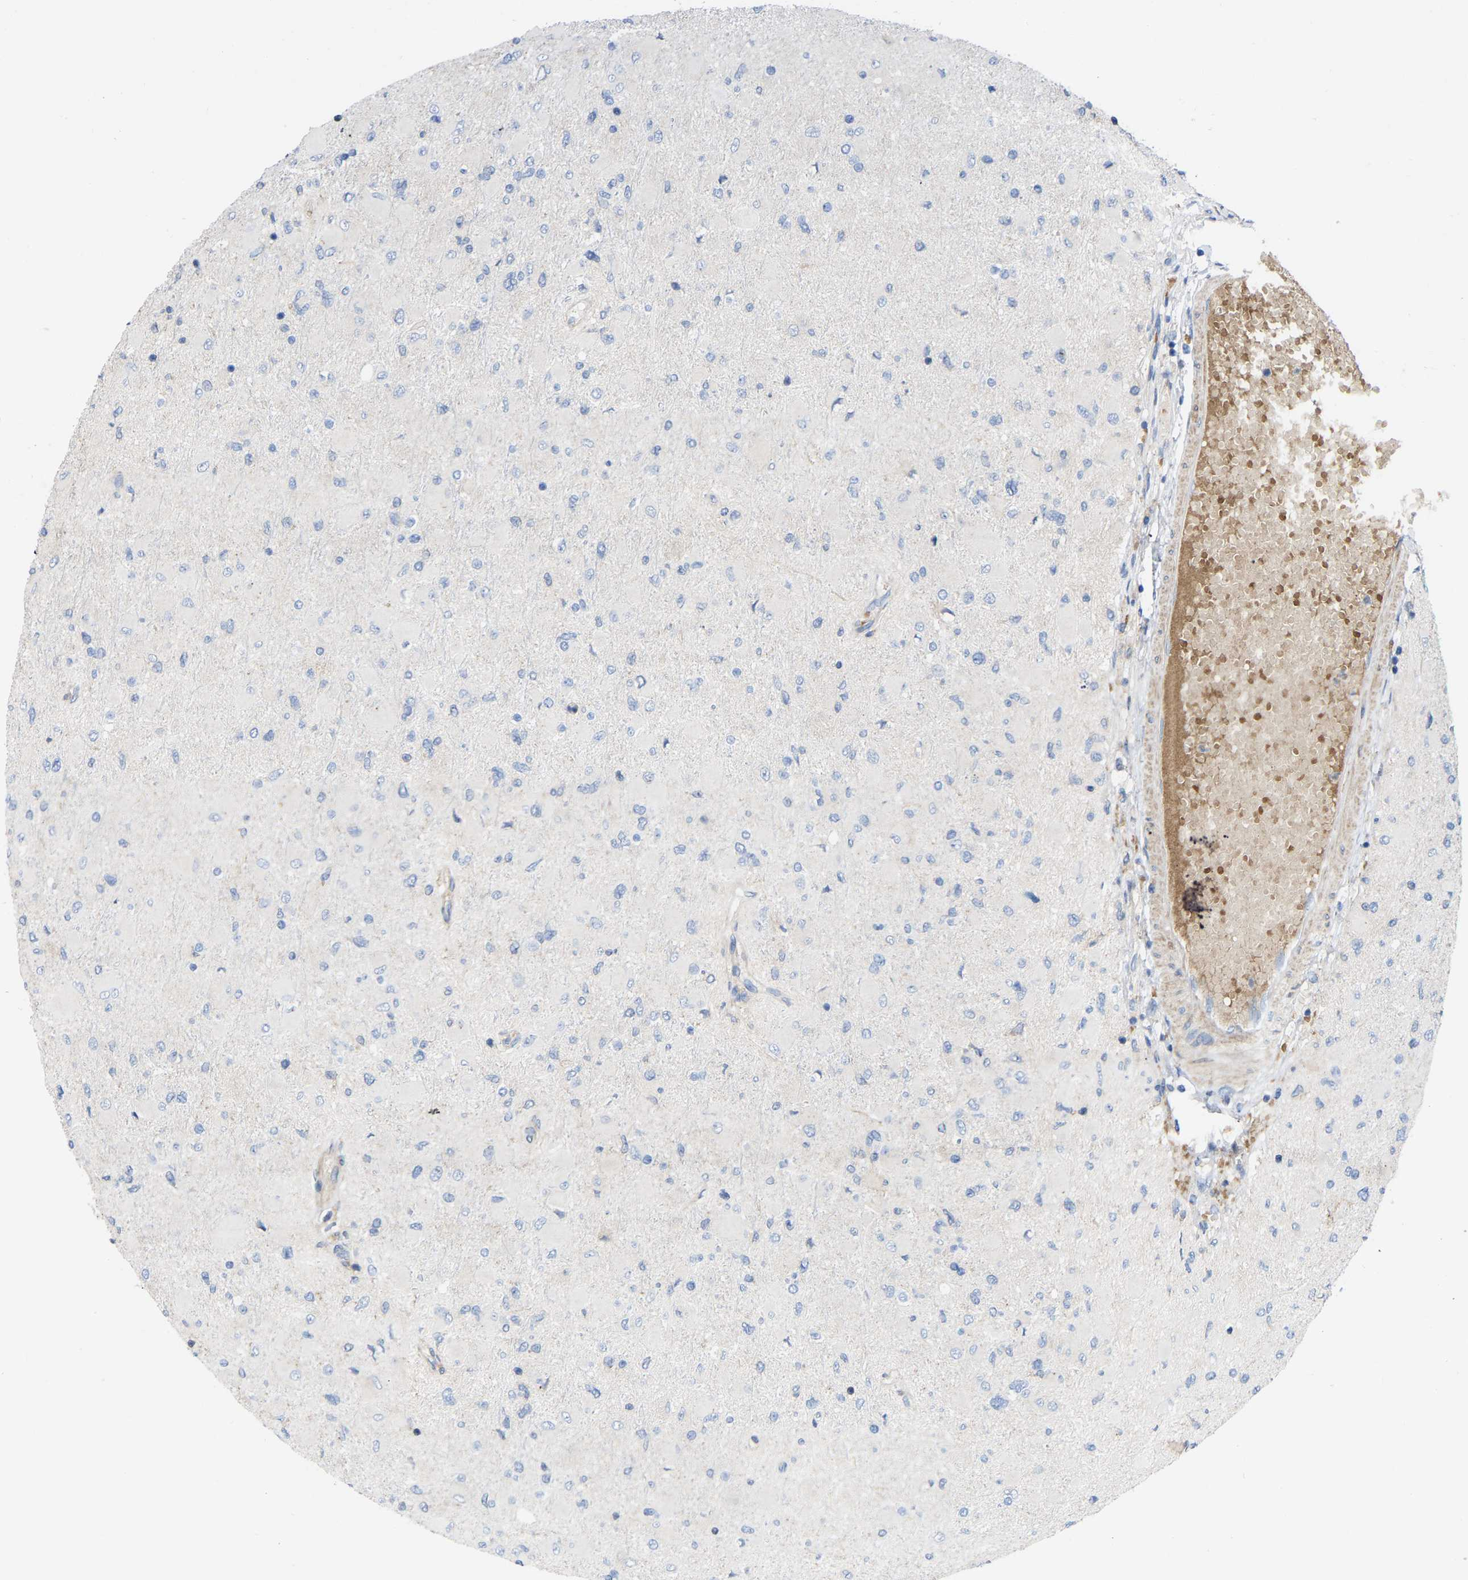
{"staining": {"intensity": "negative", "quantity": "none", "location": "none"}, "tissue": "glioma", "cell_type": "Tumor cells", "image_type": "cancer", "snomed": [{"axis": "morphology", "description": "Glioma, malignant, High grade"}, {"axis": "topography", "description": "Cerebral cortex"}], "caption": "Immunohistochemistry (IHC) micrograph of neoplastic tissue: human glioma stained with DAB (3,3'-diaminobenzidine) reveals no significant protein staining in tumor cells.", "gene": "TOR1B", "patient": {"sex": "female", "age": 36}}